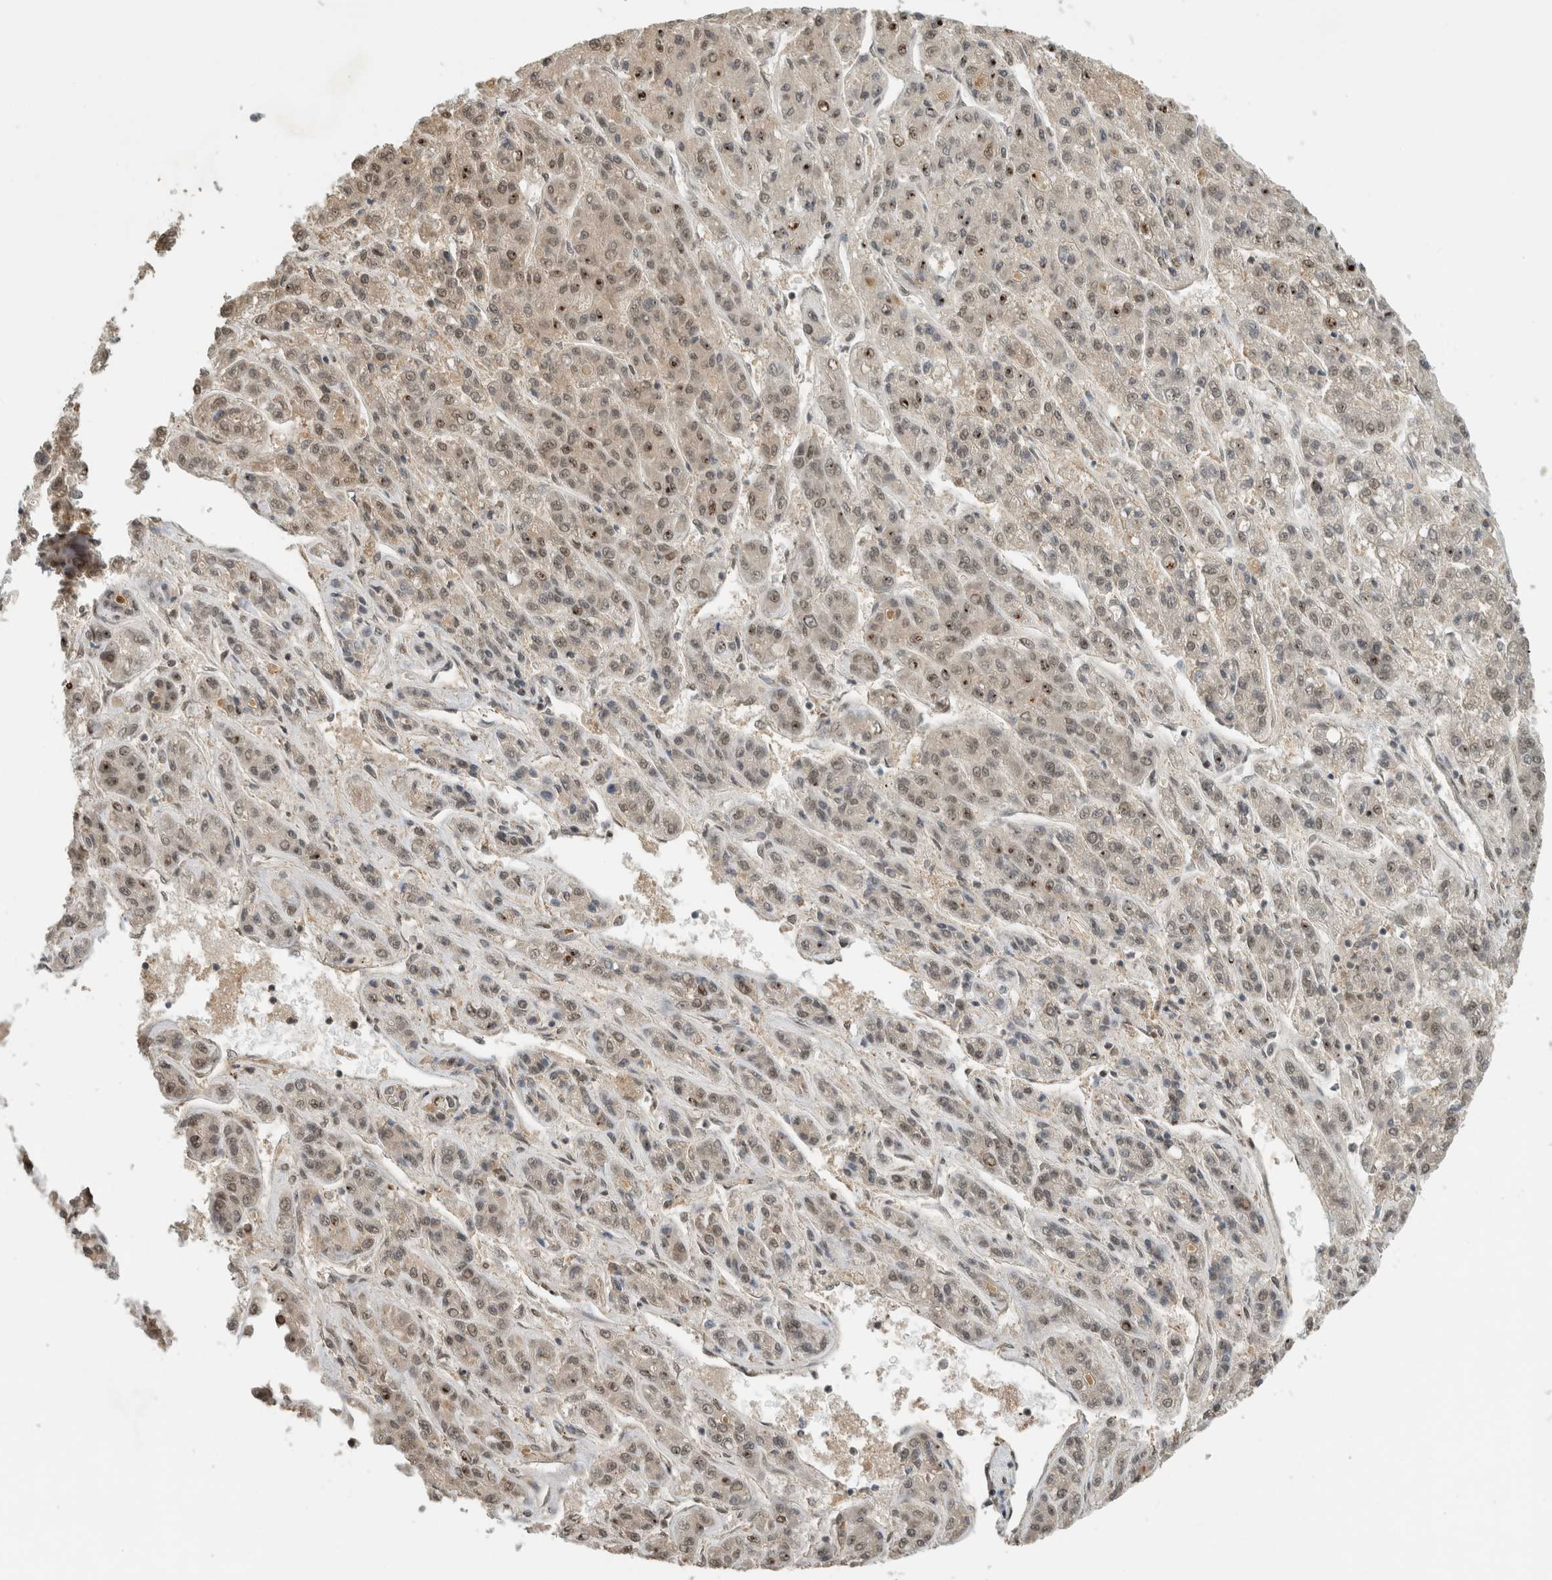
{"staining": {"intensity": "weak", "quantity": ">75%", "location": "nuclear"}, "tissue": "liver cancer", "cell_type": "Tumor cells", "image_type": "cancer", "snomed": [{"axis": "morphology", "description": "Carcinoma, Hepatocellular, NOS"}, {"axis": "topography", "description": "Liver"}], "caption": "This photomicrograph displays liver hepatocellular carcinoma stained with immunohistochemistry (IHC) to label a protein in brown. The nuclear of tumor cells show weak positivity for the protein. Nuclei are counter-stained blue.", "gene": "C1orf21", "patient": {"sex": "male", "age": 70}}